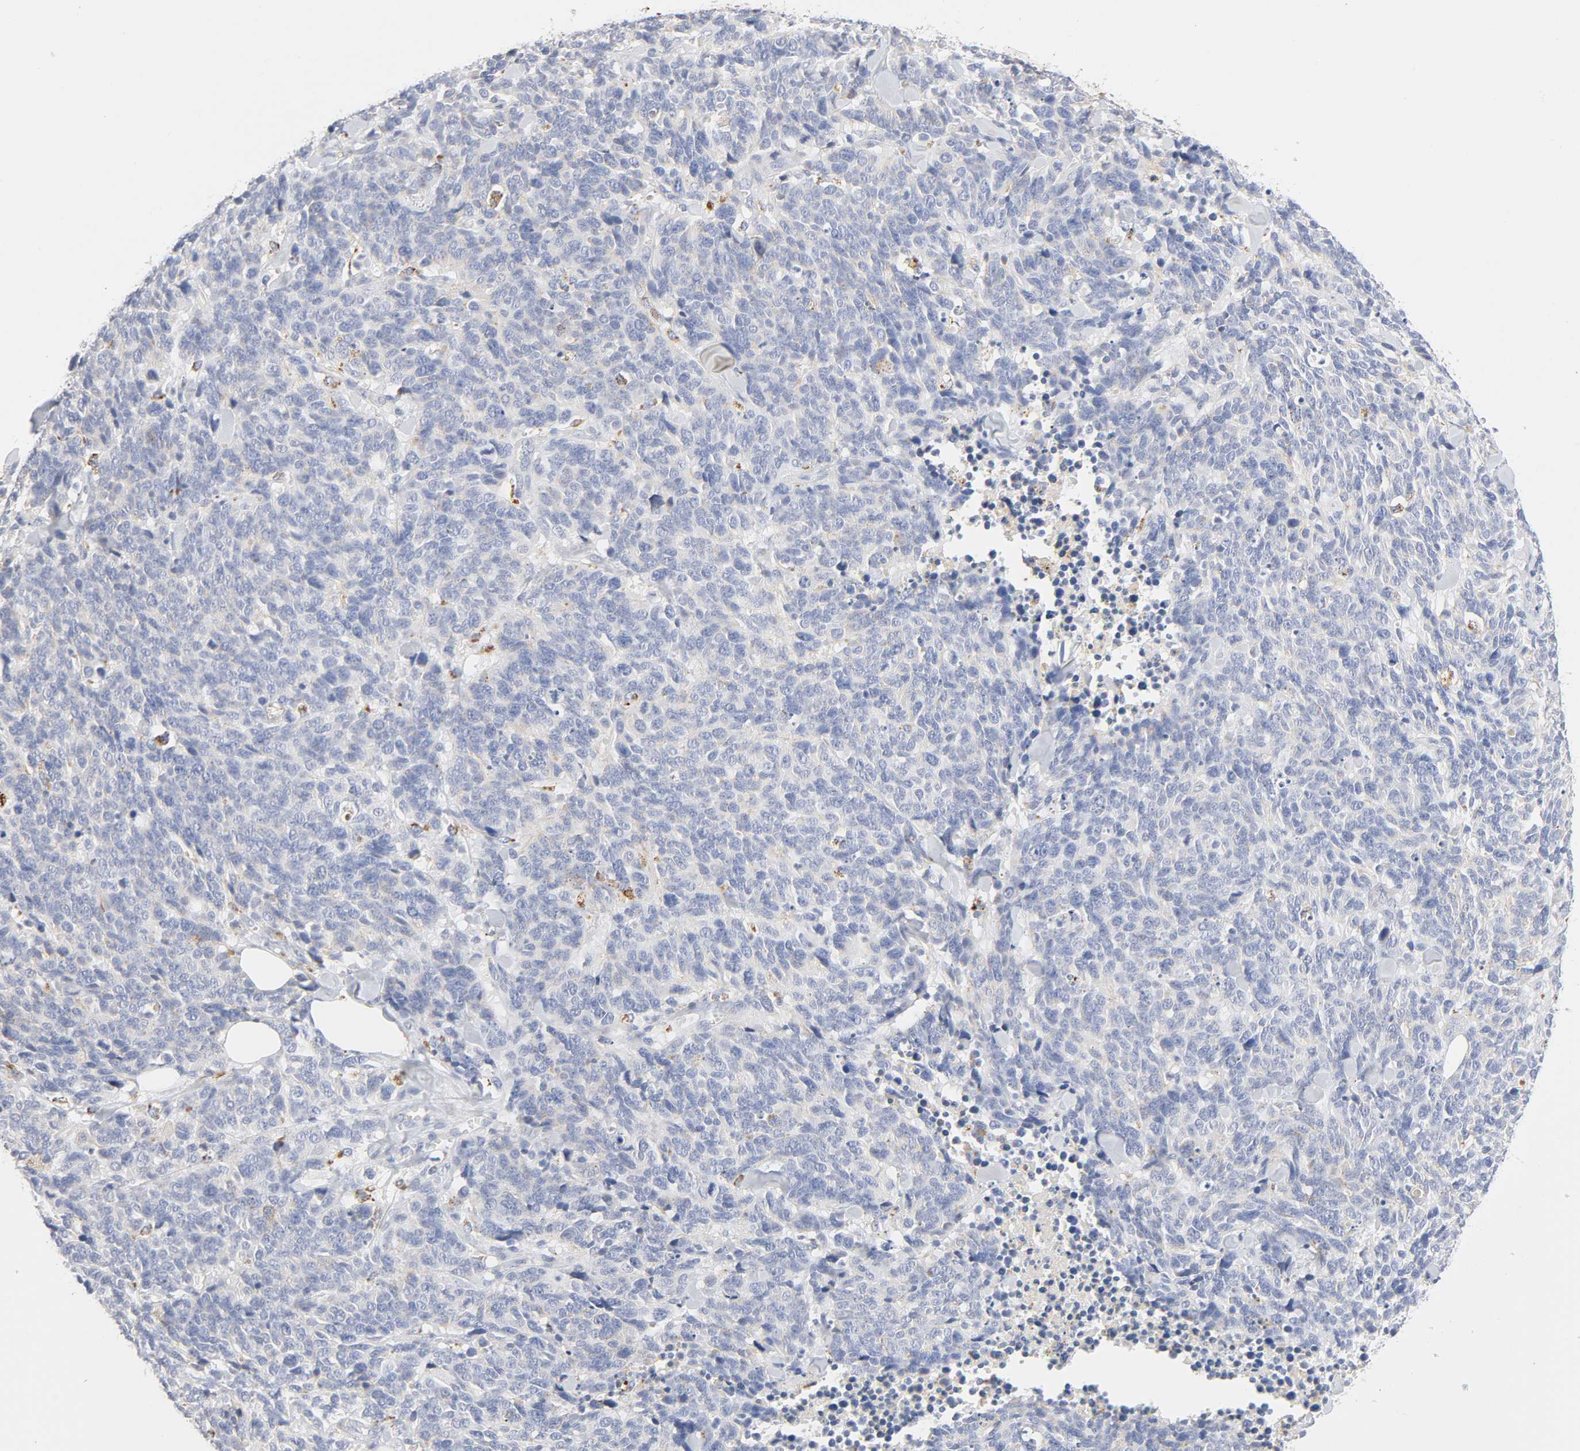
{"staining": {"intensity": "negative", "quantity": "none", "location": "none"}, "tissue": "lung cancer", "cell_type": "Tumor cells", "image_type": "cancer", "snomed": [{"axis": "morphology", "description": "Neoplasm, malignant, NOS"}, {"axis": "topography", "description": "Lung"}], "caption": "The photomicrograph shows no significant staining in tumor cells of lung malignant neoplasm.", "gene": "MAGEB17", "patient": {"sex": "female", "age": 58}}